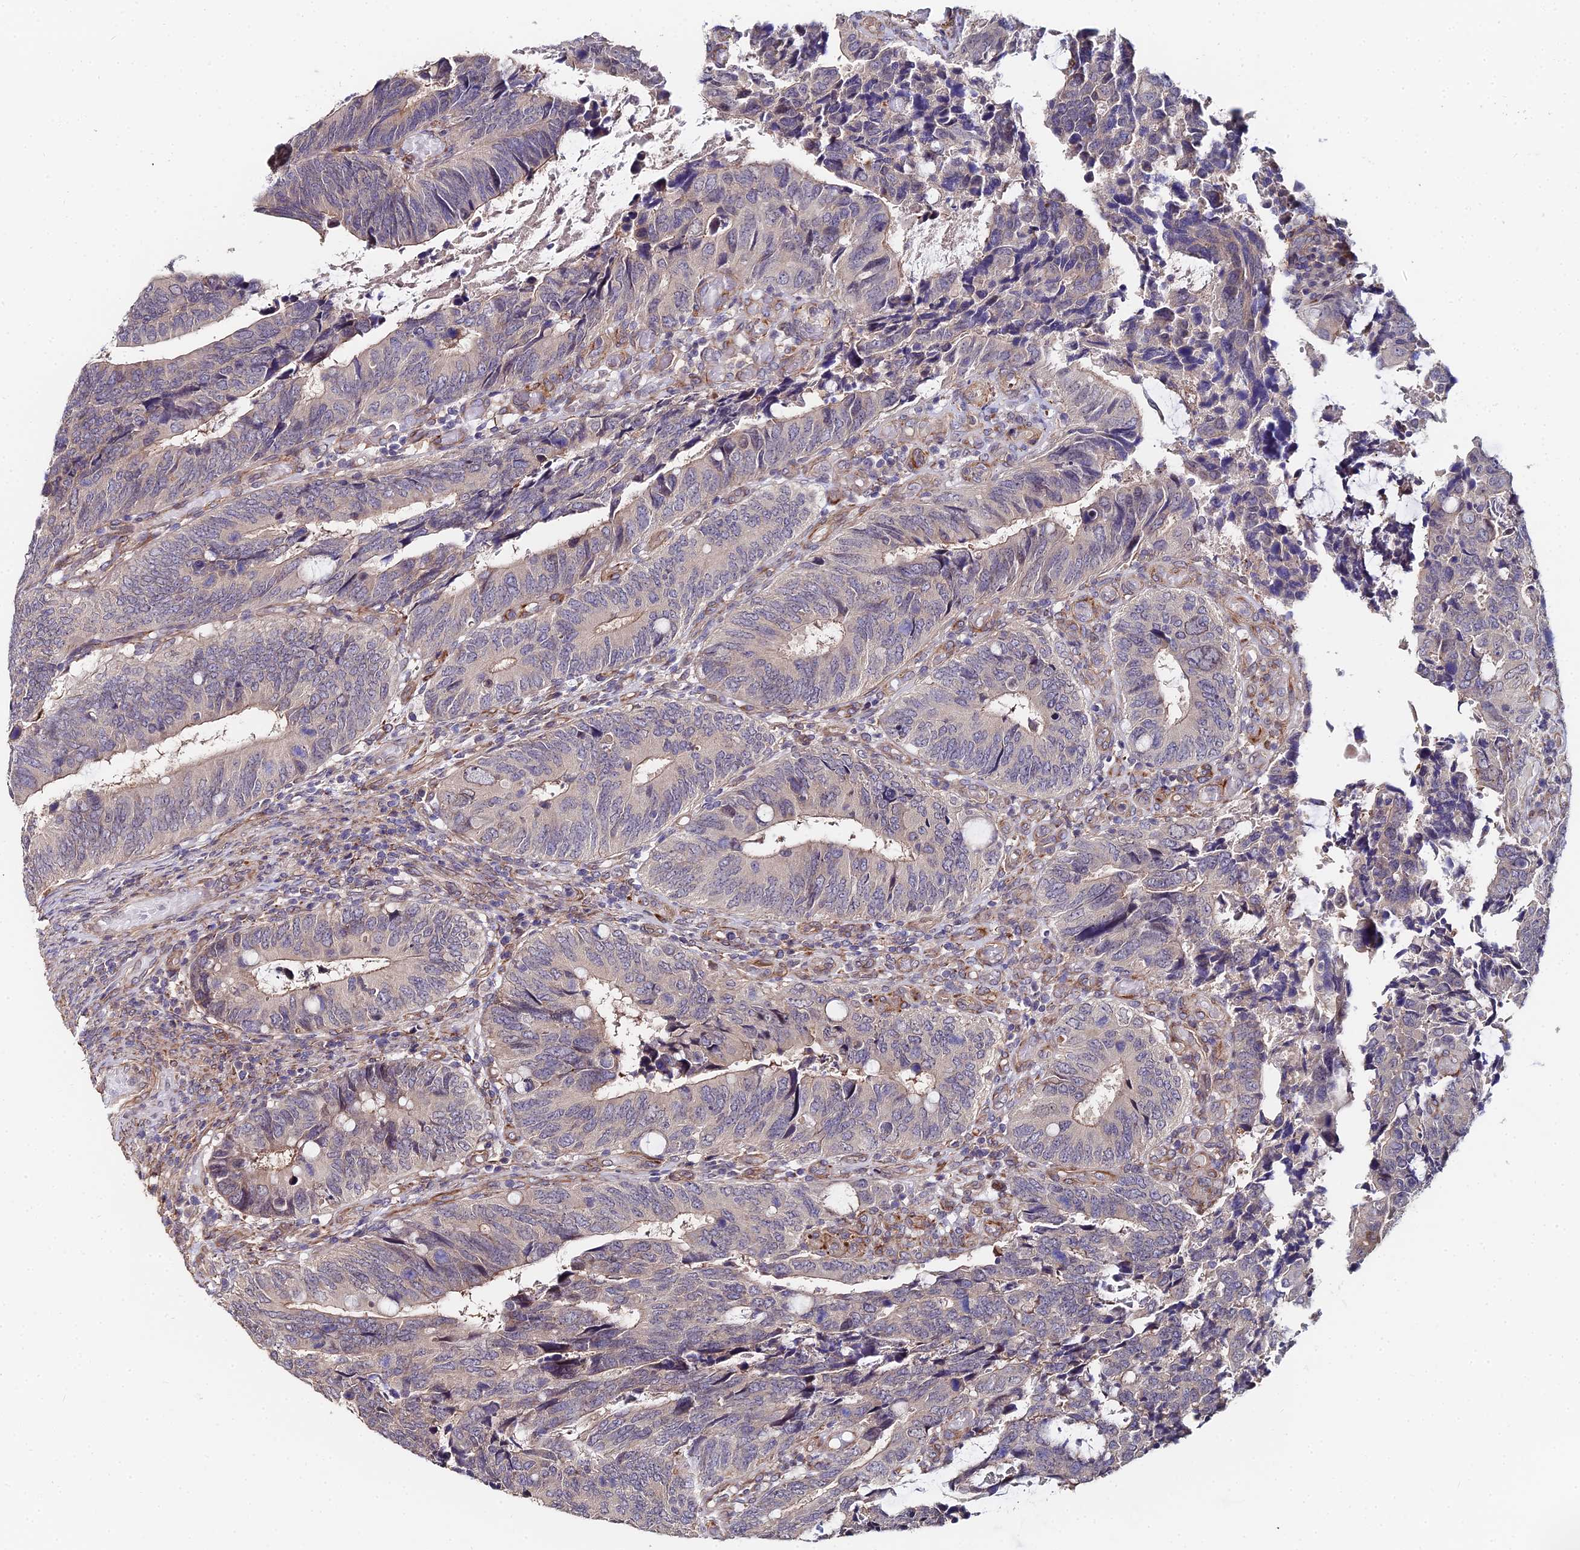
{"staining": {"intensity": "weak", "quantity": "25%-75%", "location": "cytoplasmic/membranous"}, "tissue": "colorectal cancer", "cell_type": "Tumor cells", "image_type": "cancer", "snomed": [{"axis": "morphology", "description": "Adenocarcinoma, NOS"}, {"axis": "topography", "description": "Colon"}], "caption": "Immunohistochemical staining of human adenocarcinoma (colorectal) shows weak cytoplasmic/membranous protein staining in about 25%-75% of tumor cells. The protein is shown in brown color, while the nuclei are stained blue.", "gene": "C4orf19", "patient": {"sex": "male", "age": 87}}